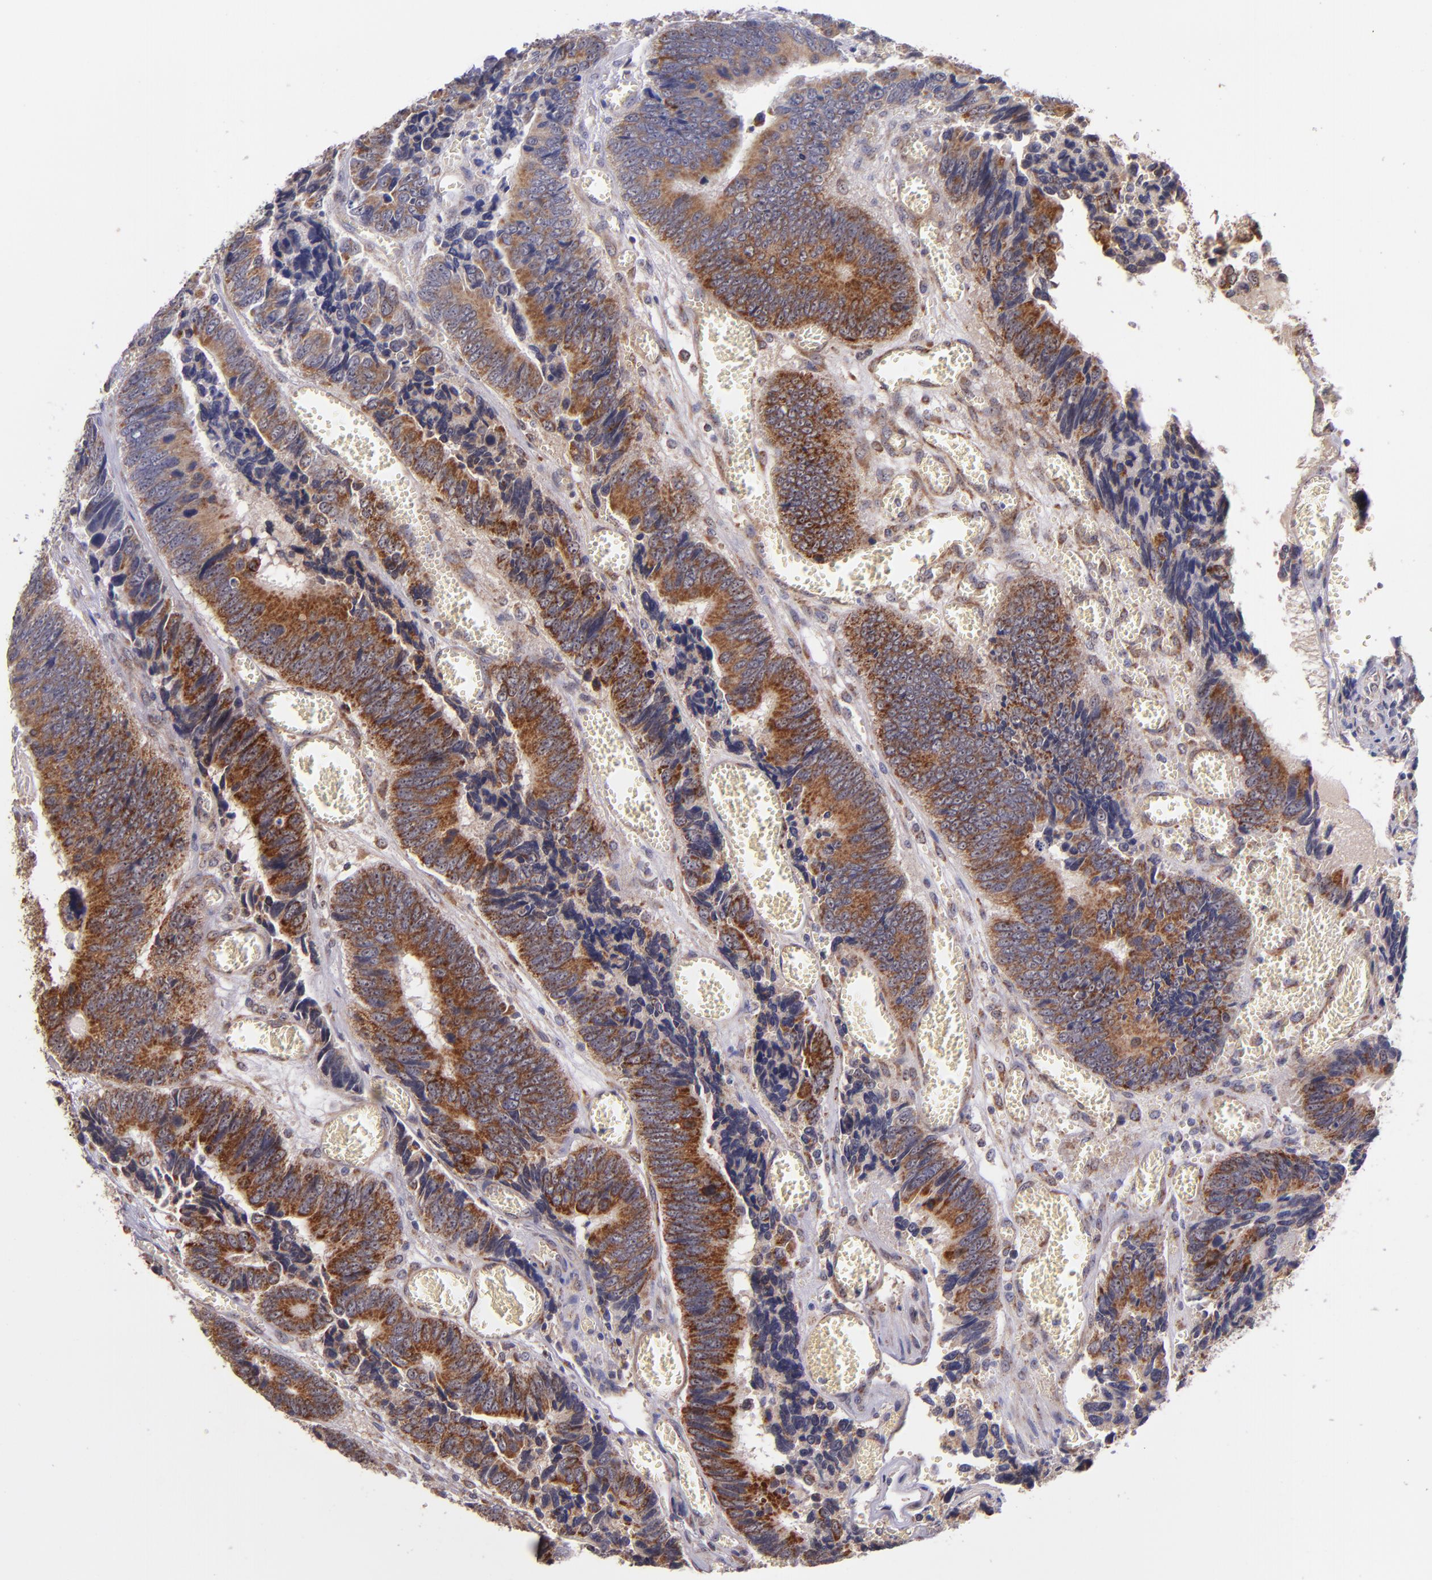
{"staining": {"intensity": "strong", "quantity": ">75%", "location": "cytoplasmic/membranous"}, "tissue": "colorectal cancer", "cell_type": "Tumor cells", "image_type": "cancer", "snomed": [{"axis": "morphology", "description": "Adenocarcinoma, NOS"}, {"axis": "topography", "description": "Colon"}], "caption": "Strong cytoplasmic/membranous expression for a protein is appreciated in approximately >75% of tumor cells of colorectal cancer (adenocarcinoma) using immunohistochemistry (IHC).", "gene": "SHC1", "patient": {"sex": "male", "age": 72}}